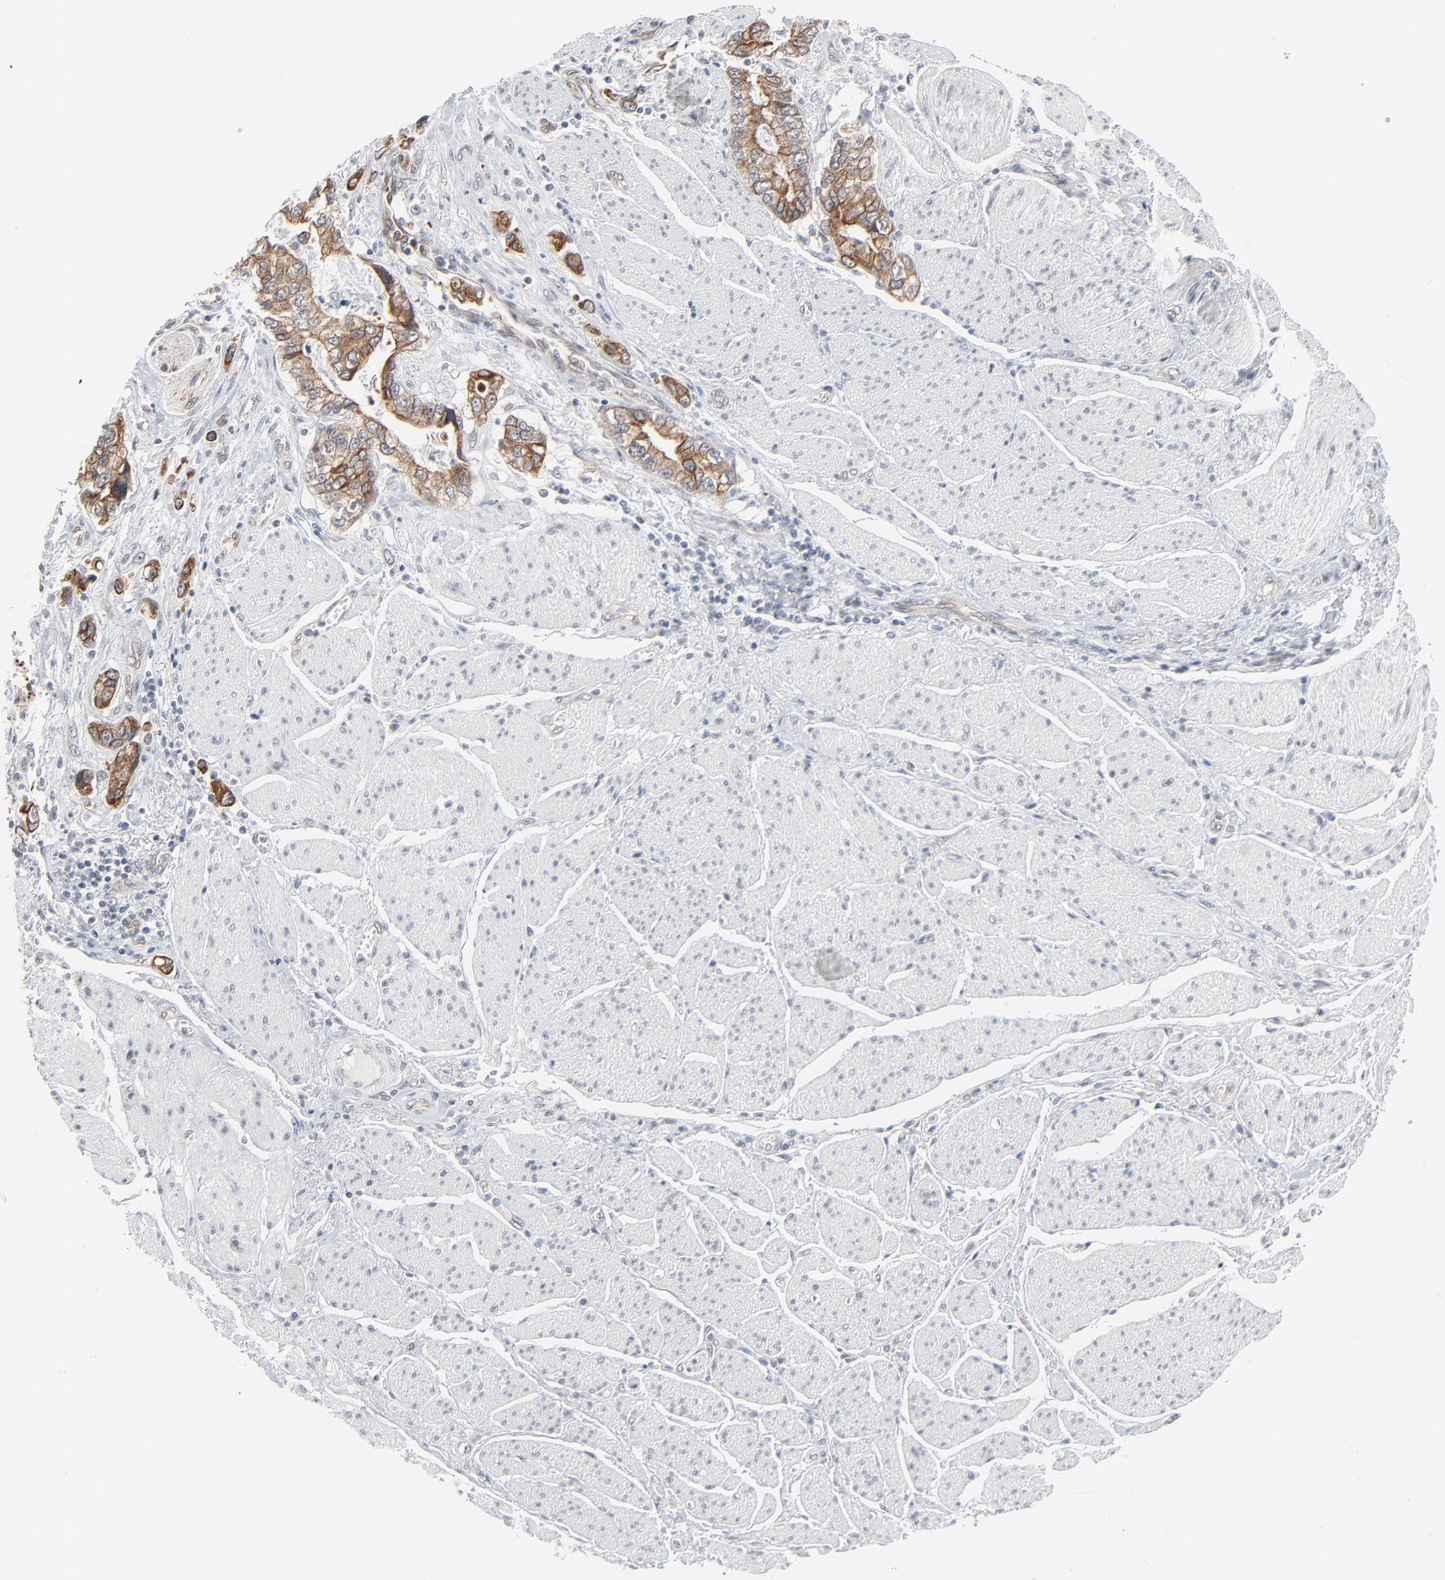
{"staining": {"intensity": "strong", "quantity": ">75%", "location": "cytoplasmic/membranous"}, "tissue": "stomach cancer", "cell_type": "Tumor cells", "image_type": "cancer", "snomed": [{"axis": "morphology", "description": "Adenocarcinoma, NOS"}, {"axis": "topography", "description": "Pancreas"}, {"axis": "topography", "description": "Stomach, upper"}], "caption": "This is a photomicrograph of immunohistochemistry staining of adenocarcinoma (stomach), which shows strong expression in the cytoplasmic/membranous of tumor cells.", "gene": "ITPR3", "patient": {"sex": "male", "age": 77}}